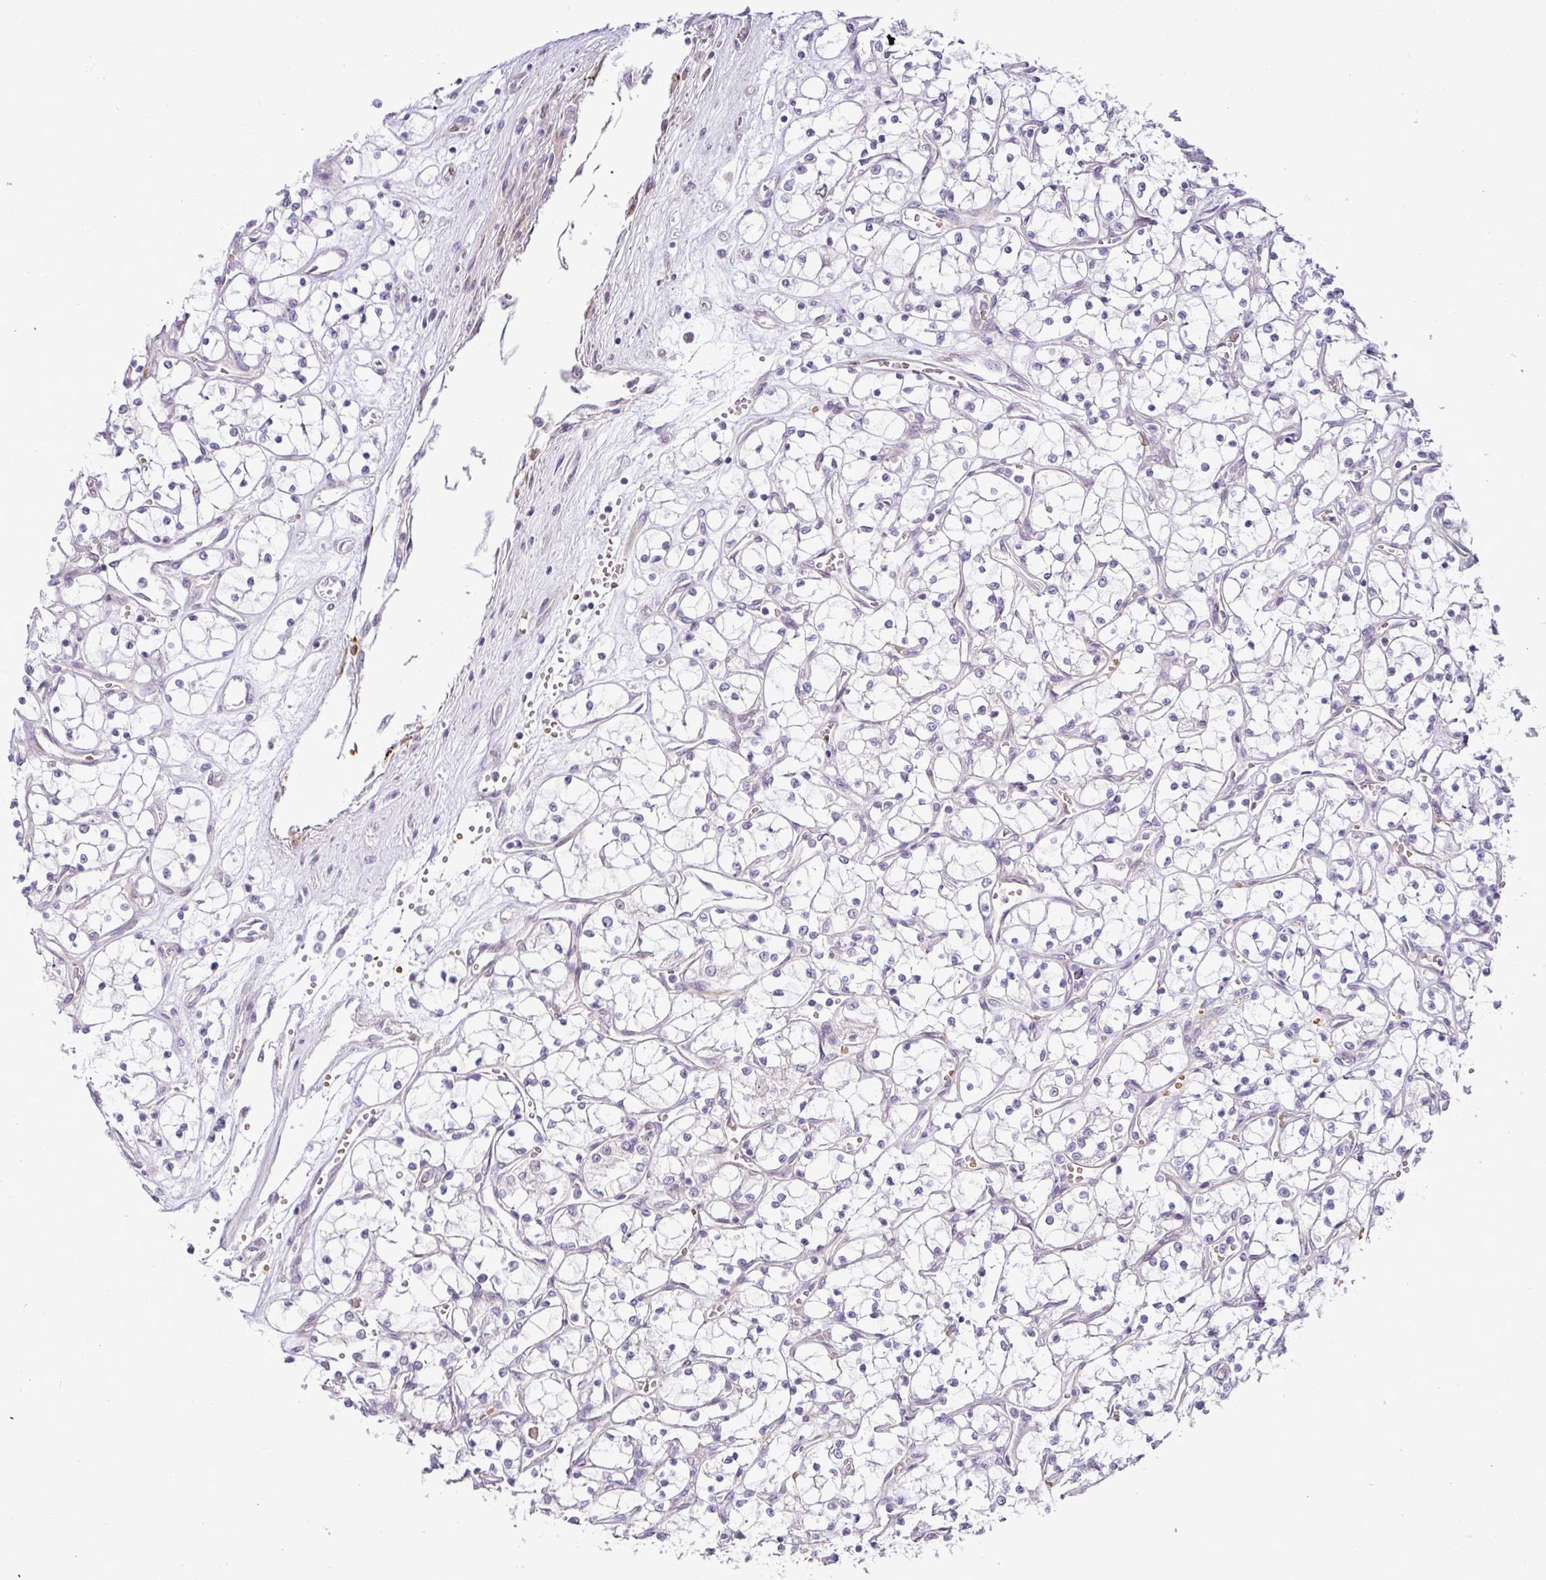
{"staining": {"intensity": "negative", "quantity": "none", "location": "none"}, "tissue": "renal cancer", "cell_type": "Tumor cells", "image_type": "cancer", "snomed": [{"axis": "morphology", "description": "Adenocarcinoma, NOS"}, {"axis": "topography", "description": "Kidney"}], "caption": "IHC photomicrograph of human renal cancer (adenocarcinoma) stained for a protein (brown), which shows no staining in tumor cells.", "gene": "PARP2", "patient": {"sex": "female", "age": 69}}